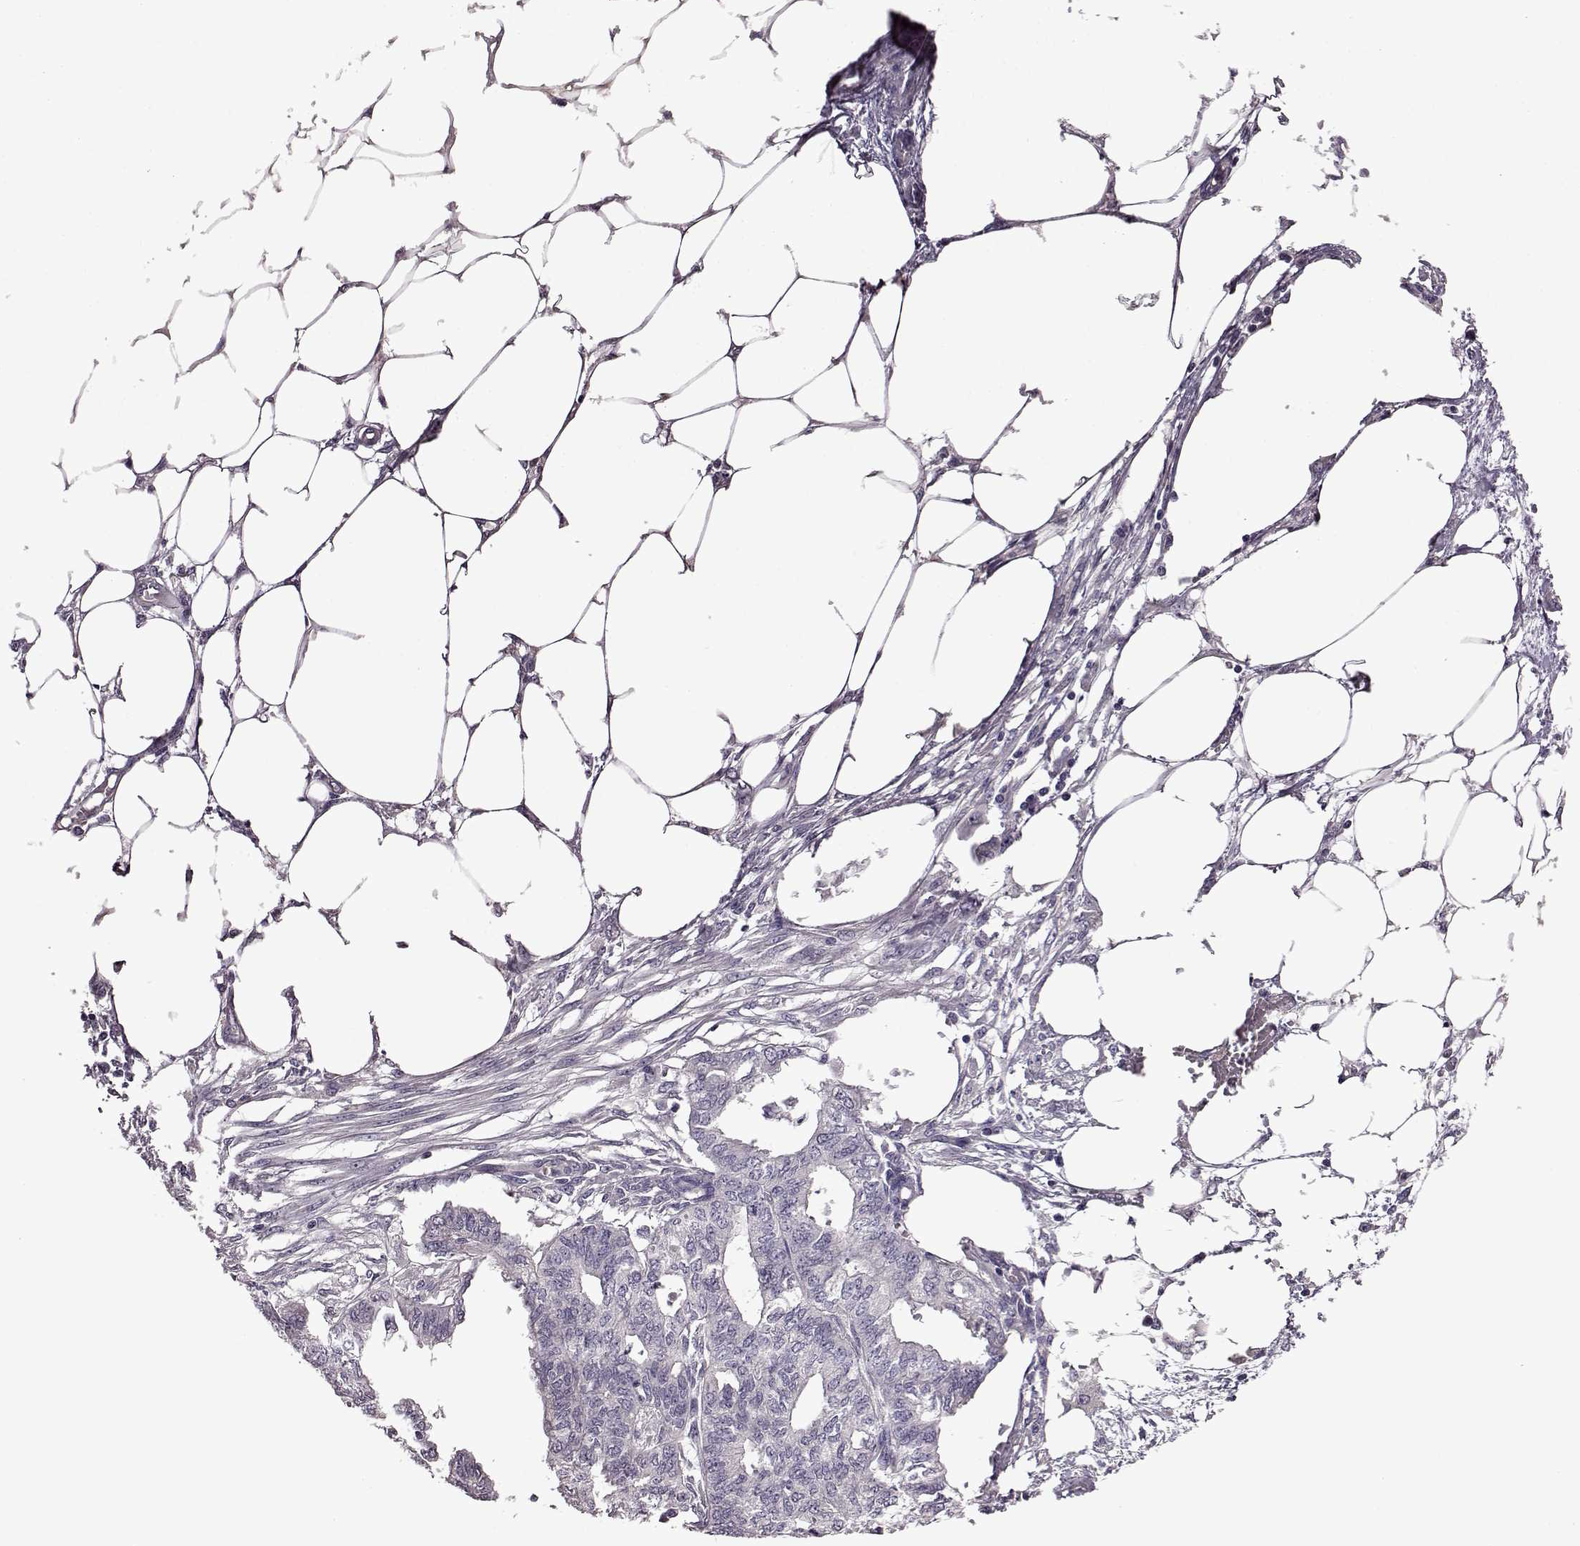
{"staining": {"intensity": "negative", "quantity": "none", "location": "none"}, "tissue": "endometrial cancer", "cell_type": "Tumor cells", "image_type": "cancer", "snomed": [{"axis": "morphology", "description": "Adenocarcinoma, NOS"}, {"axis": "morphology", "description": "Adenocarcinoma, metastatic, NOS"}, {"axis": "topography", "description": "Adipose tissue"}, {"axis": "topography", "description": "Endometrium"}], "caption": "Histopathology image shows no significant protein staining in tumor cells of endometrial cancer.", "gene": "EDDM3B", "patient": {"sex": "female", "age": 67}}